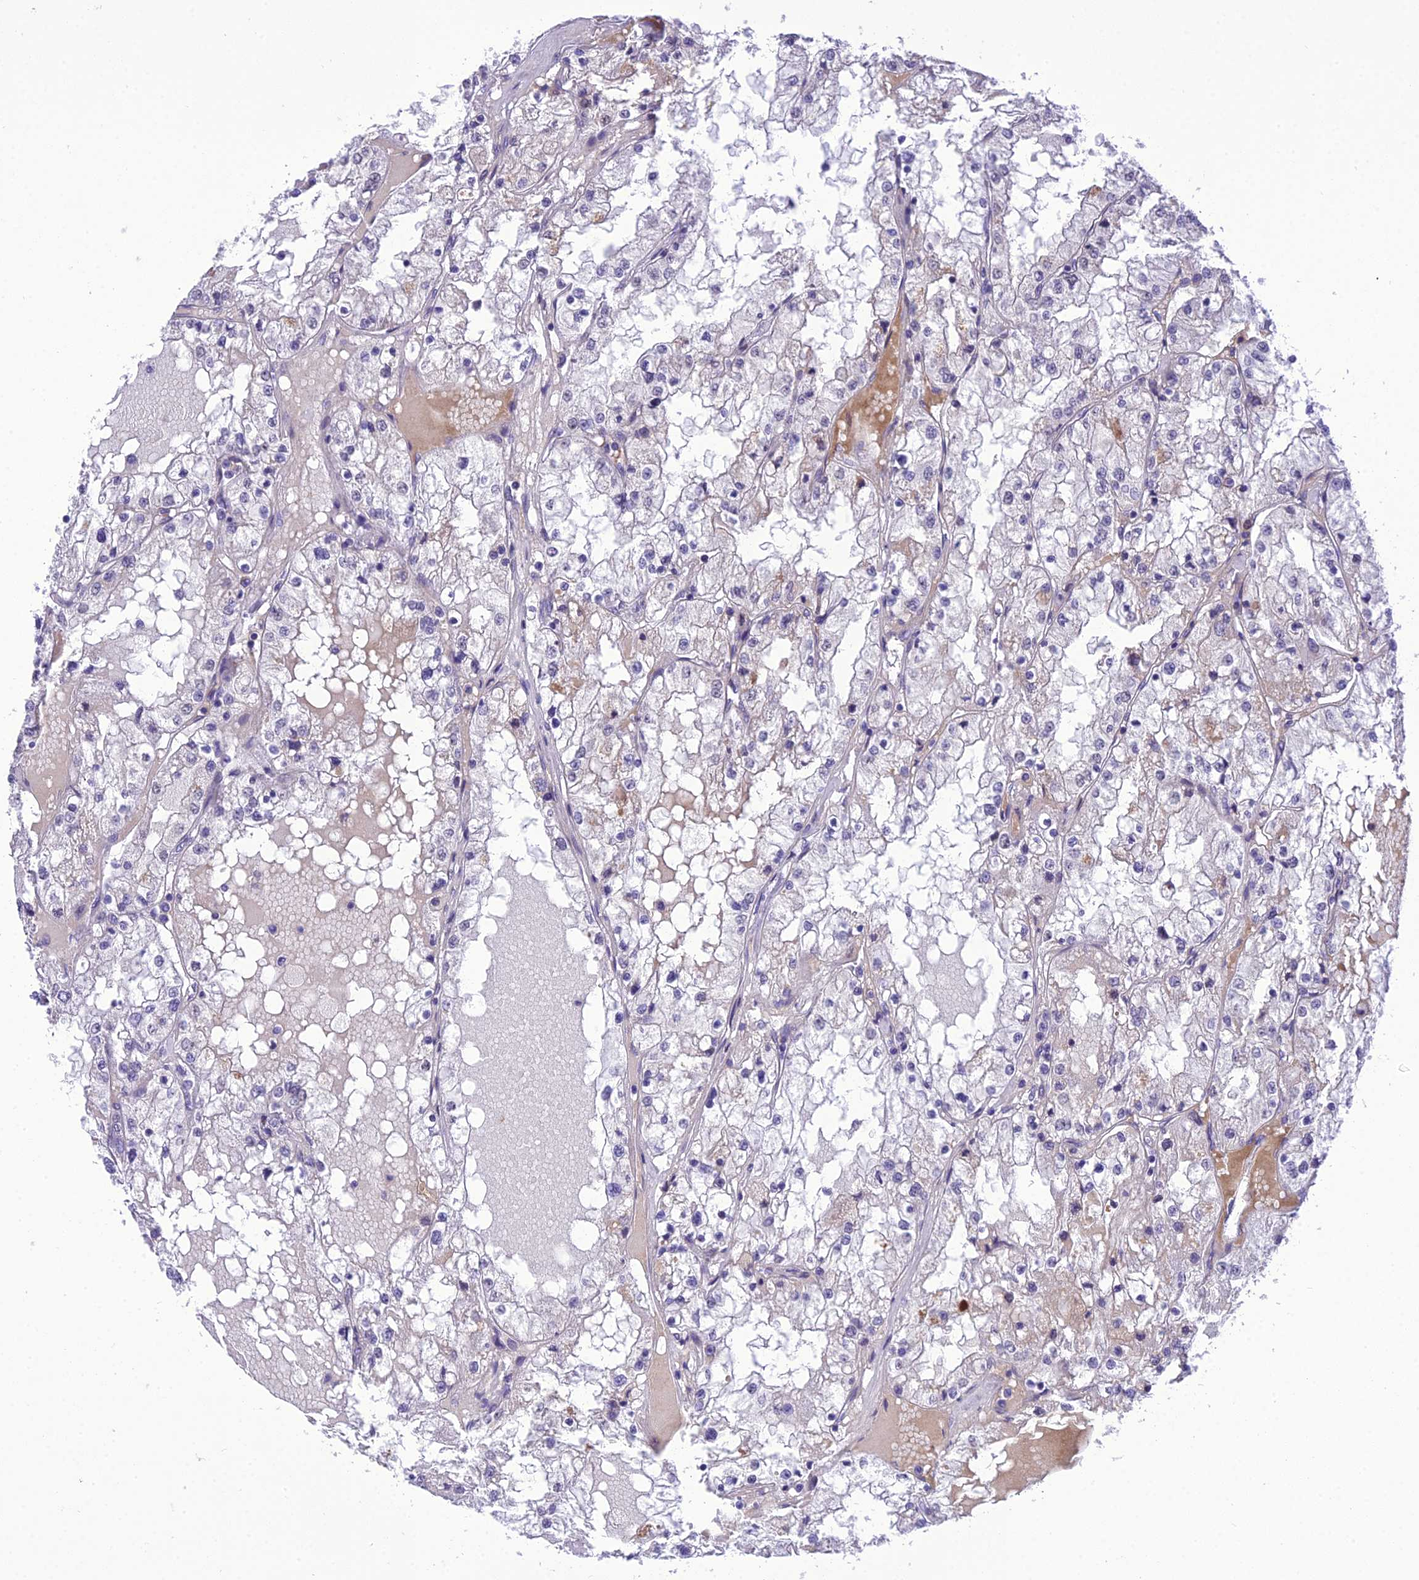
{"staining": {"intensity": "negative", "quantity": "none", "location": "none"}, "tissue": "renal cancer", "cell_type": "Tumor cells", "image_type": "cancer", "snomed": [{"axis": "morphology", "description": "Adenocarcinoma, NOS"}, {"axis": "topography", "description": "Kidney"}], "caption": "Tumor cells are negative for brown protein staining in renal cancer (adenocarcinoma).", "gene": "SH3RF3", "patient": {"sex": "male", "age": 68}}